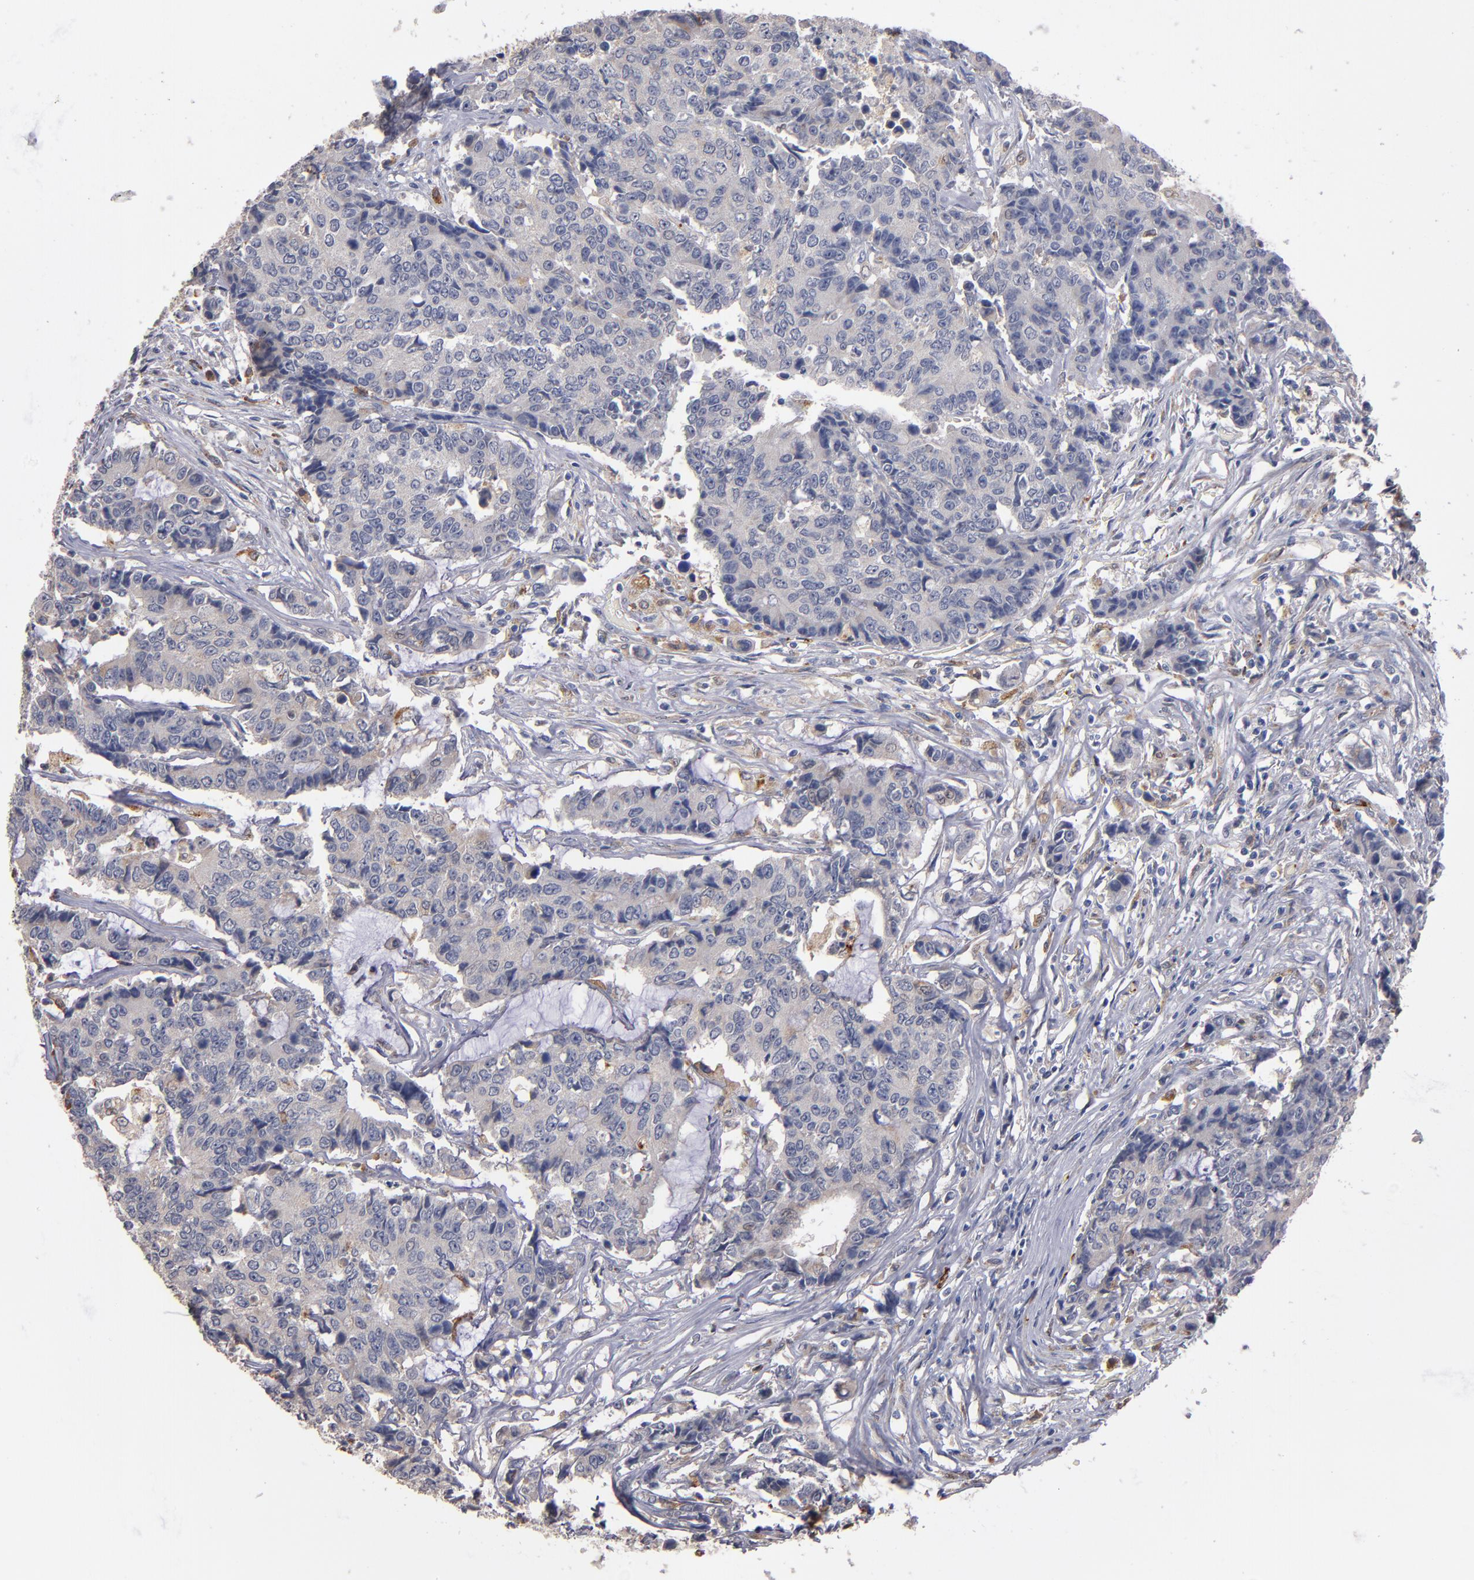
{"staining": {"intensity": "negative", "quantity": "none", "location": "none"}, "tissue": "colorectal cancer", "cell_type": "Tumor cells", "image_type": "cancer", "snomed": [{"axis": "morphology", "description": "Adenocarcinoma, NOS"}, {"axis": "topography", "description": "Colon"}], "caption": "Immunohistochemical staining of adenocarcinoma (colorectal) exhibits no significant staining in tumor cells.", "gene": "SELP", "patient": {"sex": "female", "age": 86}}